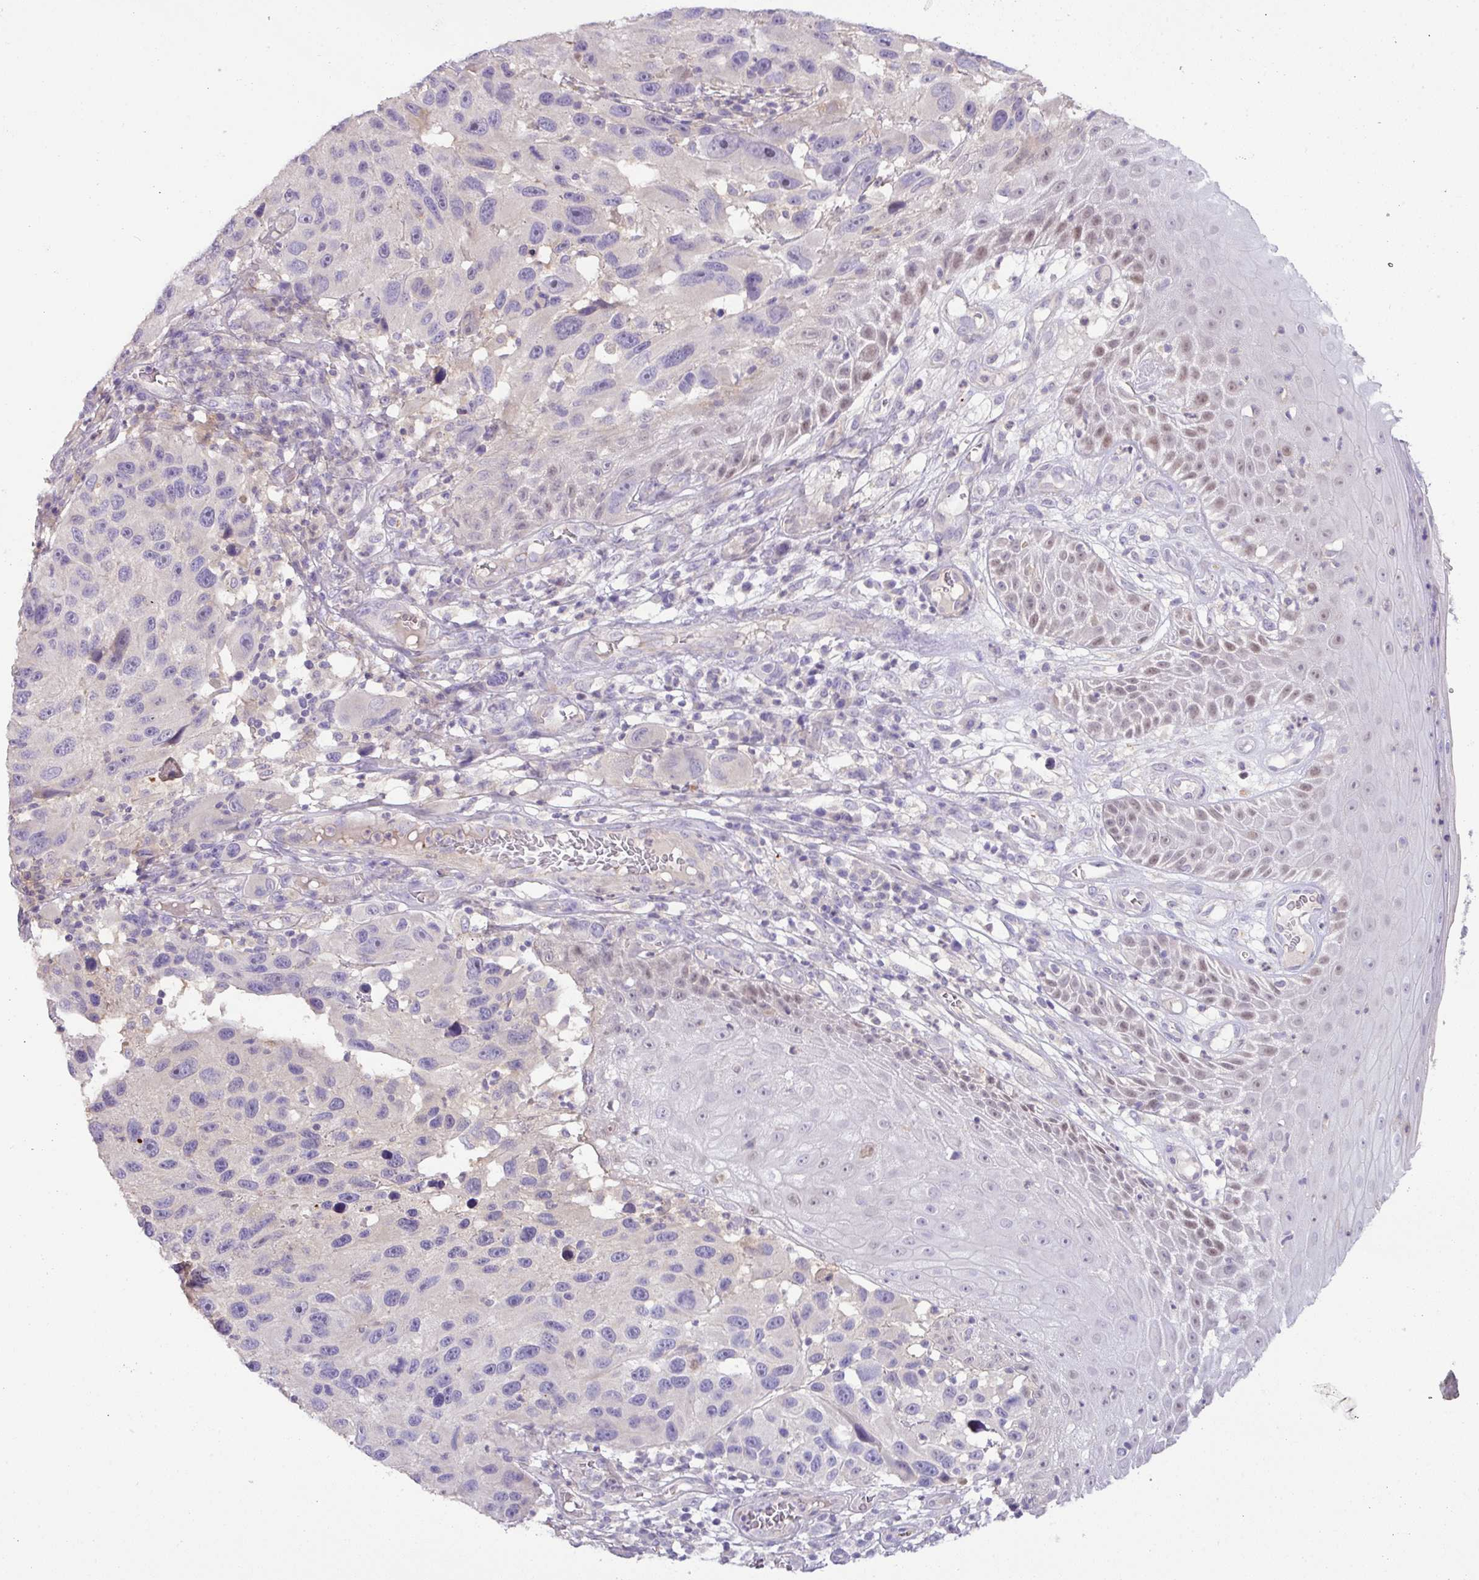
{"staining": {"intensity": "negative", "quantity": "none", "location": "none"}, "tissue": "melanoma", "cell_type": "Tumor cells", "image_type": "cancer", "snomed": [{"axis": "morphology", "description": "Malignant melanoma, NOS"}, {"axis": "topography", "description": "Skin"}], "caption": "High magnification brightfield microscopy of melanoma stained with DAB (brown) and counterstained with hematoxylin (blue): tumor cells show no significant positivity.", "gene": "HOXC13", "patient": {"sex": "male", "age": 53}}